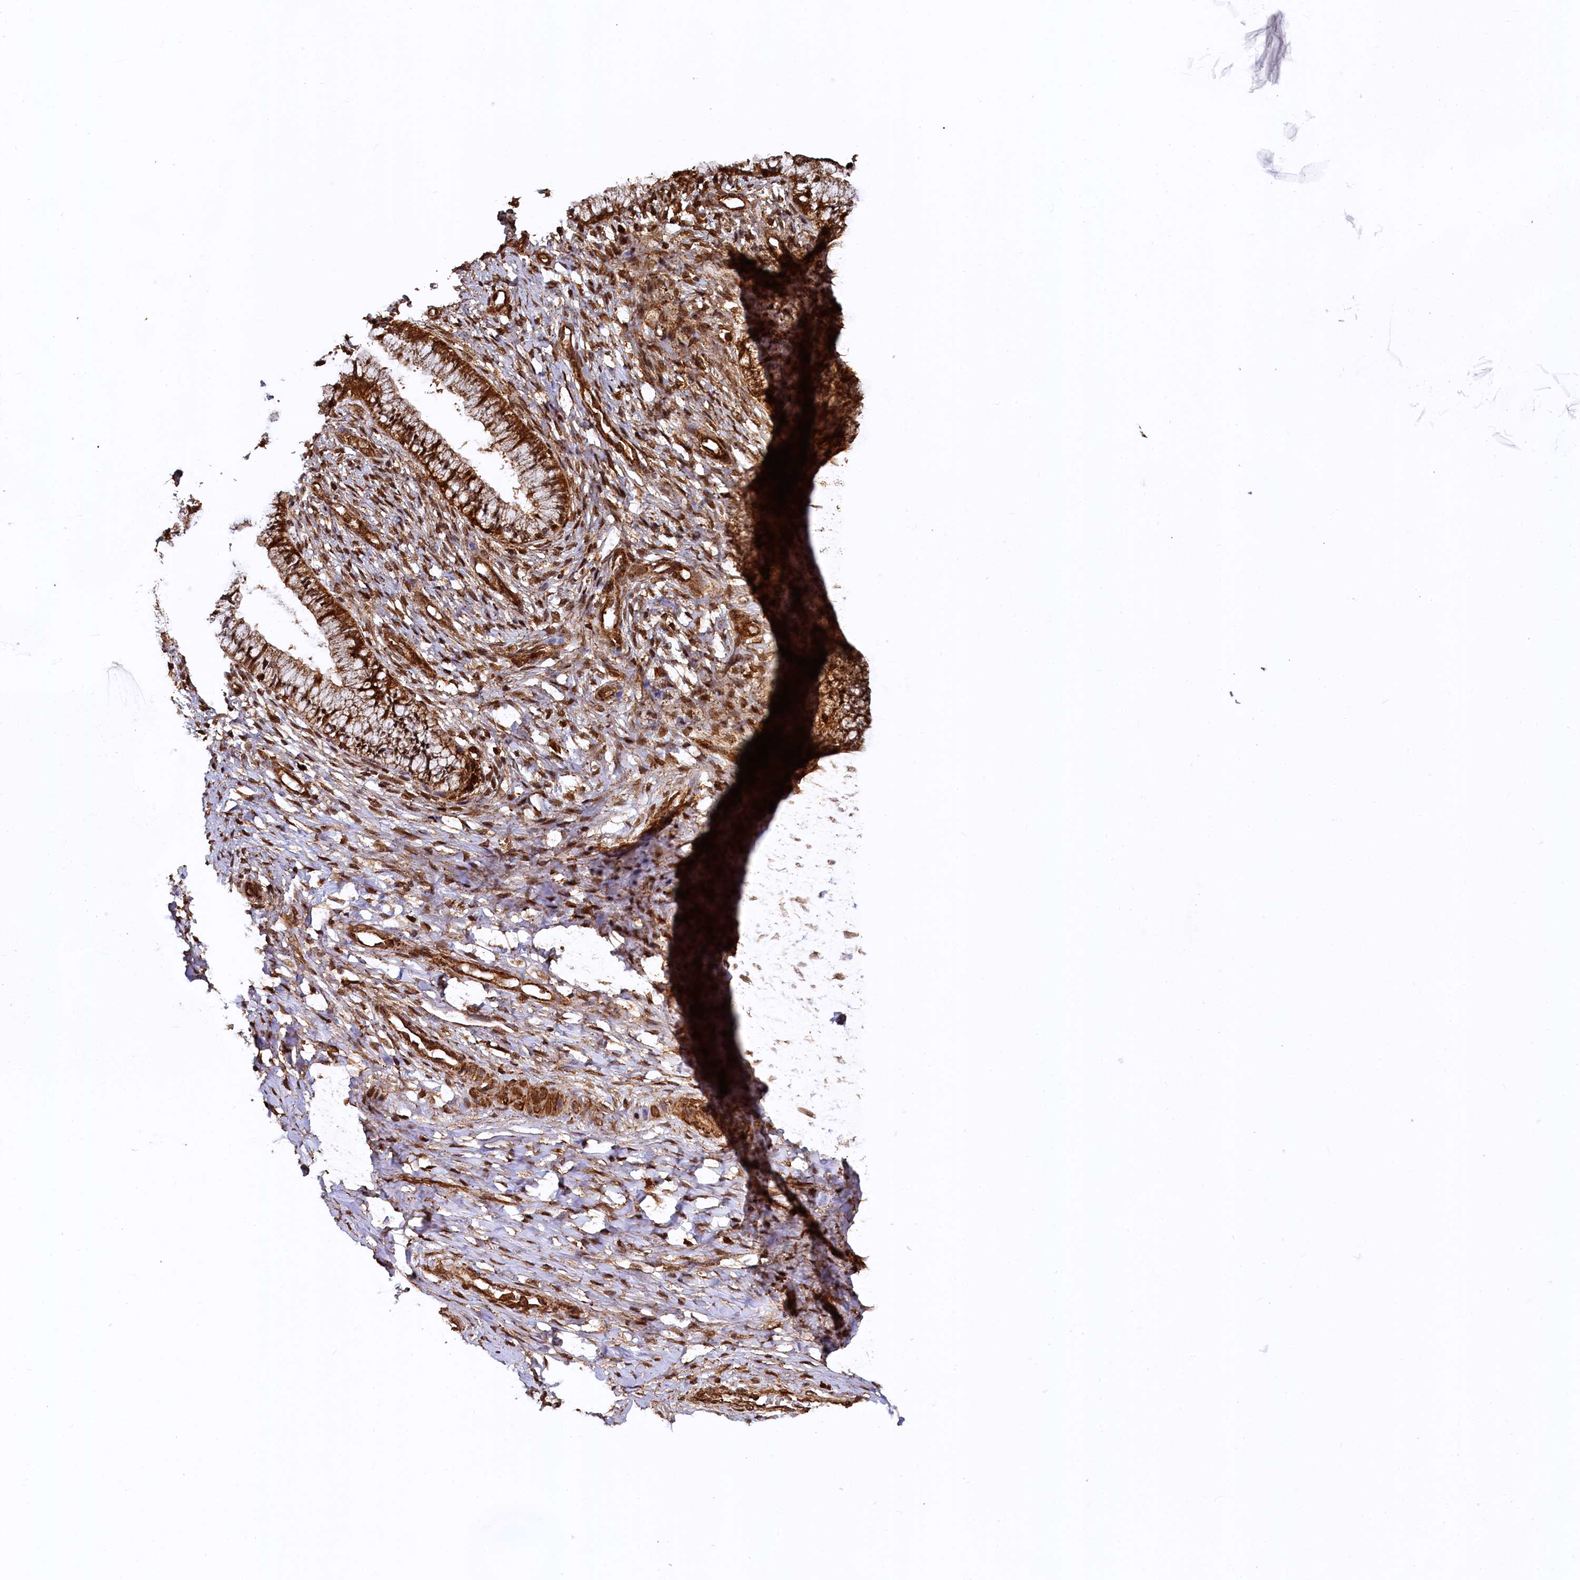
{"staining": {"intensity": "strong", "quantity": ">75%", "location": "cytoplasmic/membranous,nuclear"}, "tissue": "cervix", "cell_type": "Glandular cells", "image_type": "normal", "snomed": [{"axis": "morphology", "description": "Normal tissue, NOS"}, {"axis": "topography", "description": "Cervix"}], "caption": "Immunohistochemistry (IHC) photomicrograph of normal human cervix stained for a protein (brown), which reveals high levels of strong cytoplasmic/membranous,nuclear positivity in approximately >75% of glandular cells.", "gene": "STUB1", "patient": {"sex": "female", "age": 36}}